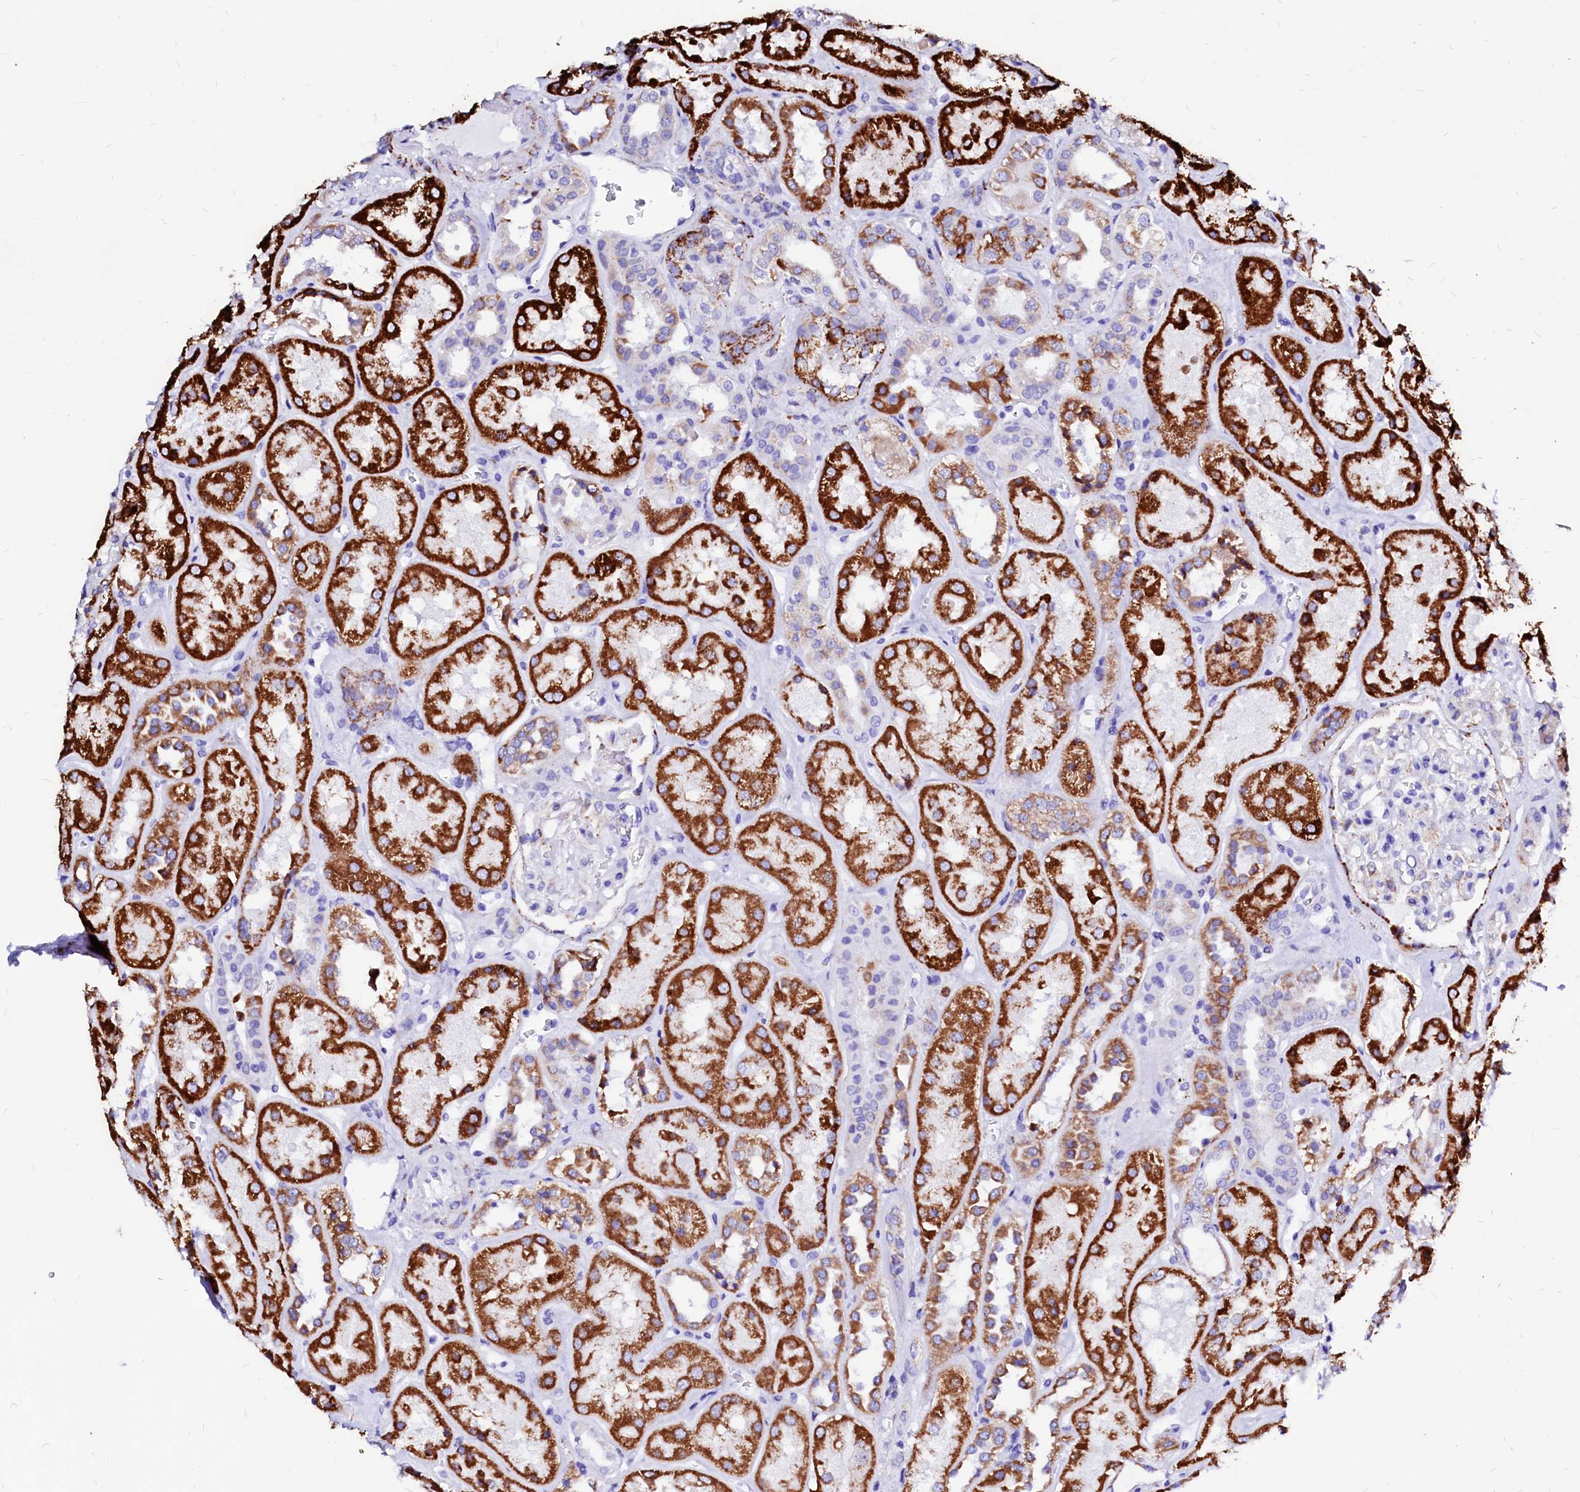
{"staining": {"intensity": "strong", "quantity": "<25%", "location": "cytoplasmic/membranous"}, "tissue": "kidney", "cell_type": "Cells in glomeruli", "image_type": "normal", "snomed": [{"axis": "morphology", "description": "Normal tissue, NOS"}, {"axis": "topography", "description": "Kidney"}], "caption": "Immunohistochemical staining of normal human kidney shows strong cytoplasmic/membranous protein staining in about <25% of cells in glomeruli. Ihc stains the protein in brown and the nuclei are stained blue.", "gene": "MAOB", "patient": {"sex": "male", "age": 70}}